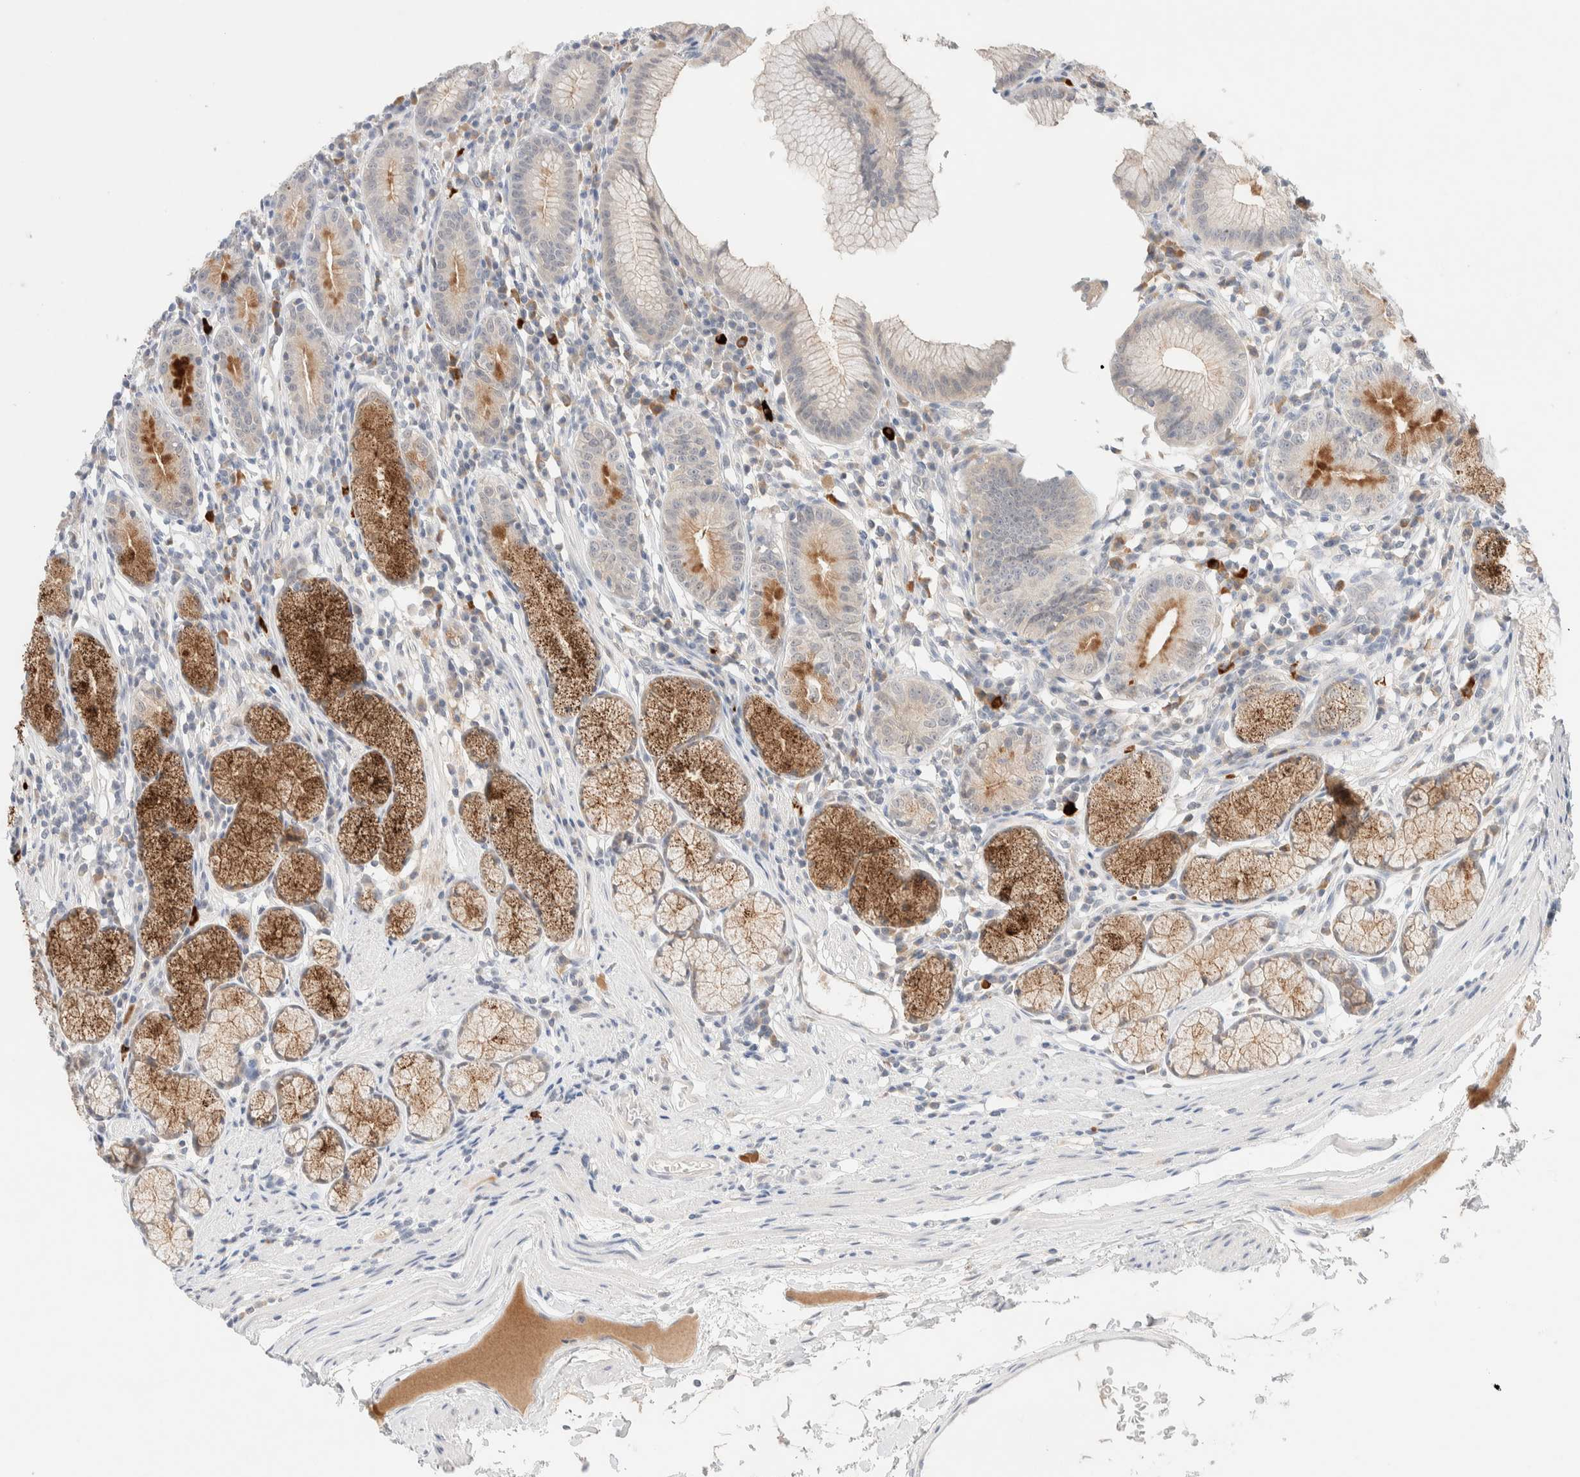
{"staining": {"intensity": "moderate", "quantity": "<25%", "location": "cytoplasmic/membranous"}, "tissue": "stomach", "cell_type": "Glandular cells", "image_type": "normal", "snomed": [{"axis": "morphology", "description": "Normal tissue, NOS"}, {"axis": "topography", "description": "Stomach"}], "caption": "A brown stain shows moderate cytoplasmic/membranous staining of a protein in glandular cells of benign stomach.", "gene": "CHKA", "patient": {"sex": "male", "age": 55}}